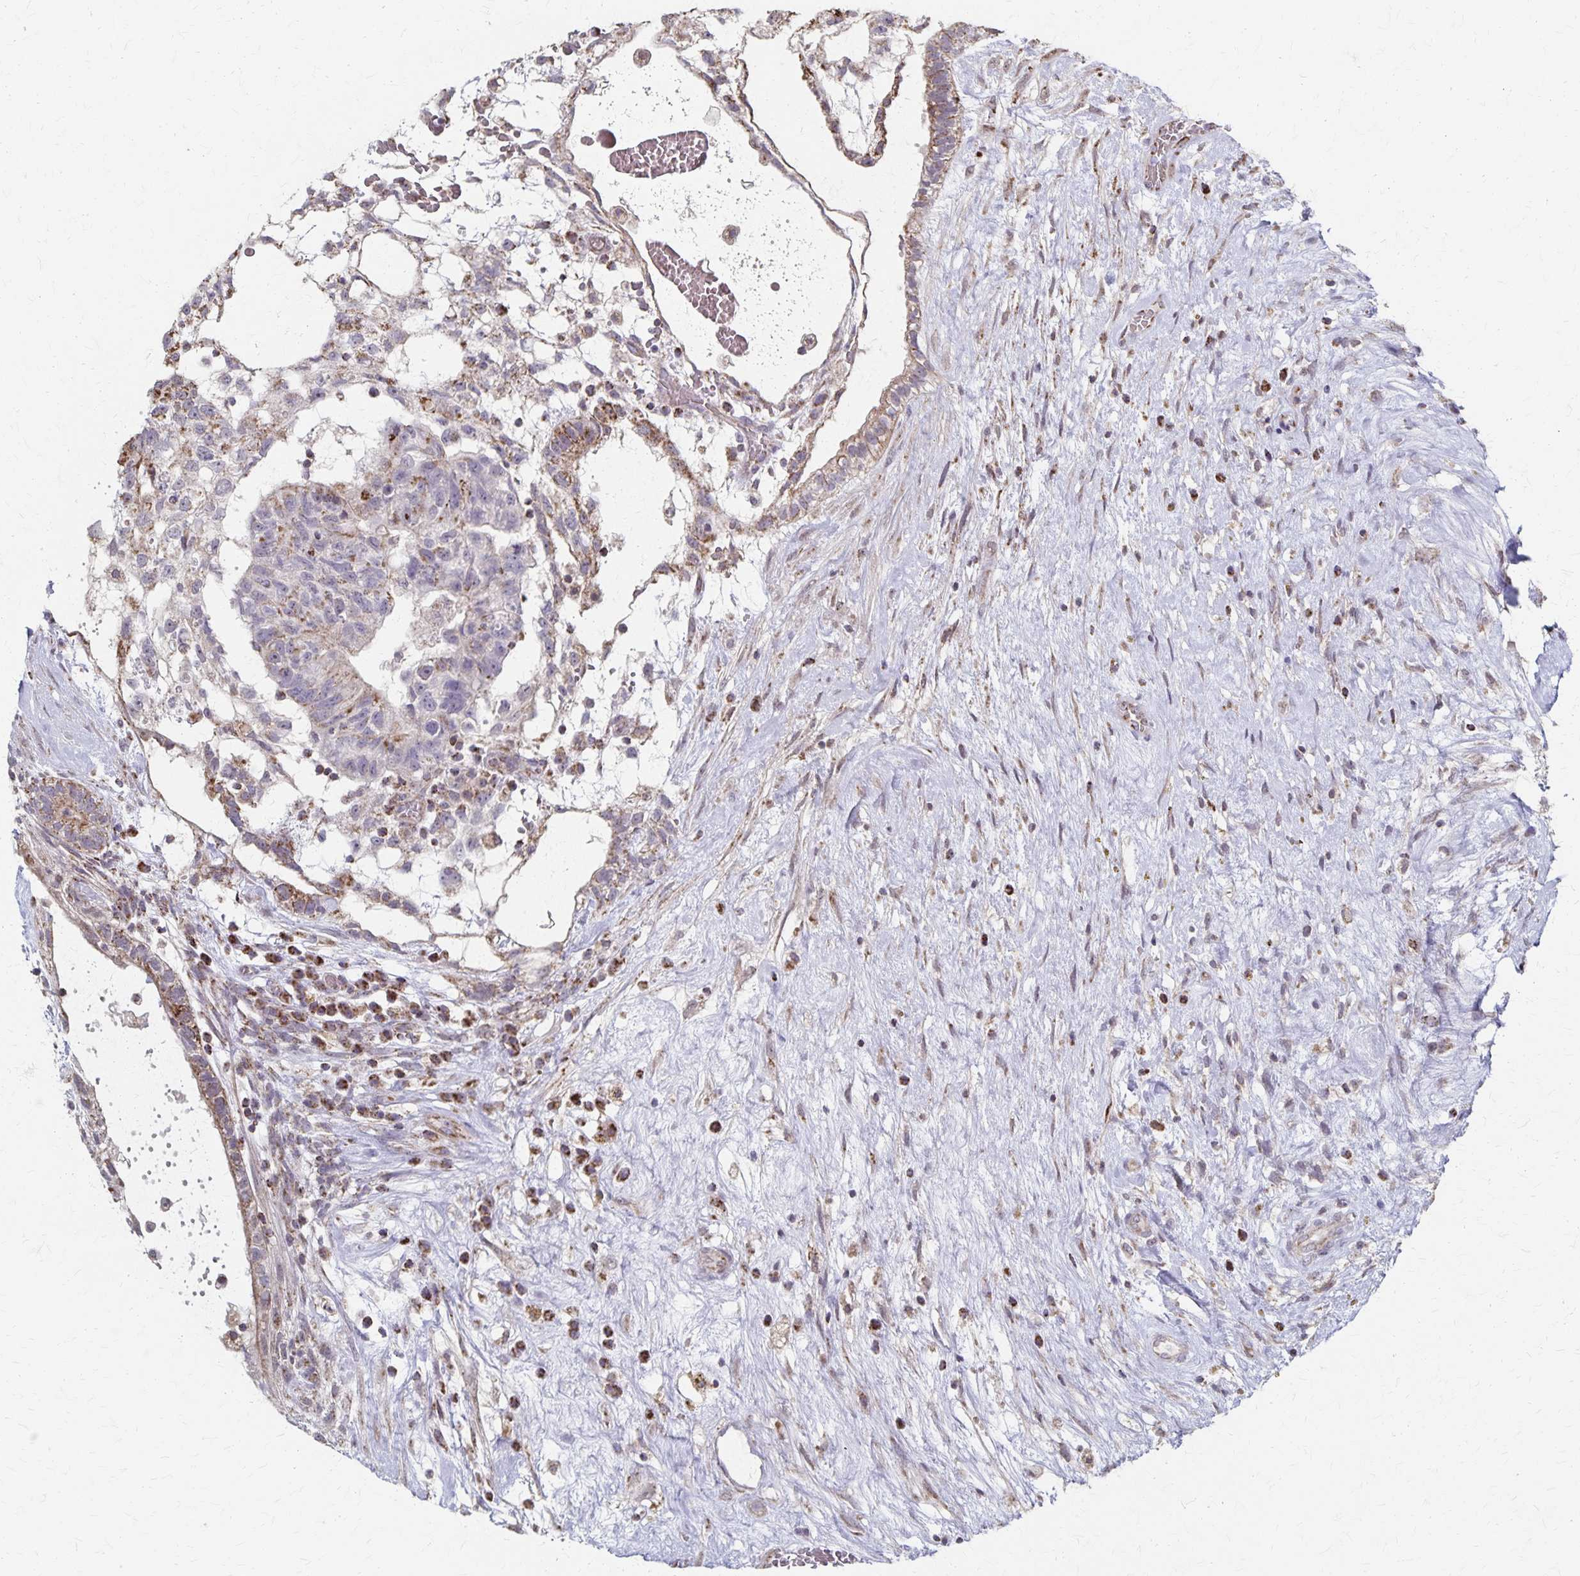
{"staining": {"intensity": "moderate", "quantity": "25%-75%", "location": "cytoplasmic/membranous"}, "tissue": "testis cancer", "cell_type": "Tumor cells", "image_type": "cancer", "snomed": [{"axis": "morphology", "description": "Normal tissue, NOS"}, {"axis": "morphology", "description": "Carcinoma, Embryonal, NOS"}, {"axis": "topography", "description": "Testis"}], "caption": "A brown stain shows moderate cytoplasmic/membranous staining of a protein in human testis embryonal carcinoma tumor cells.", "gene": "DYRK4", "patient": {"sex": "male", "age": 32}}